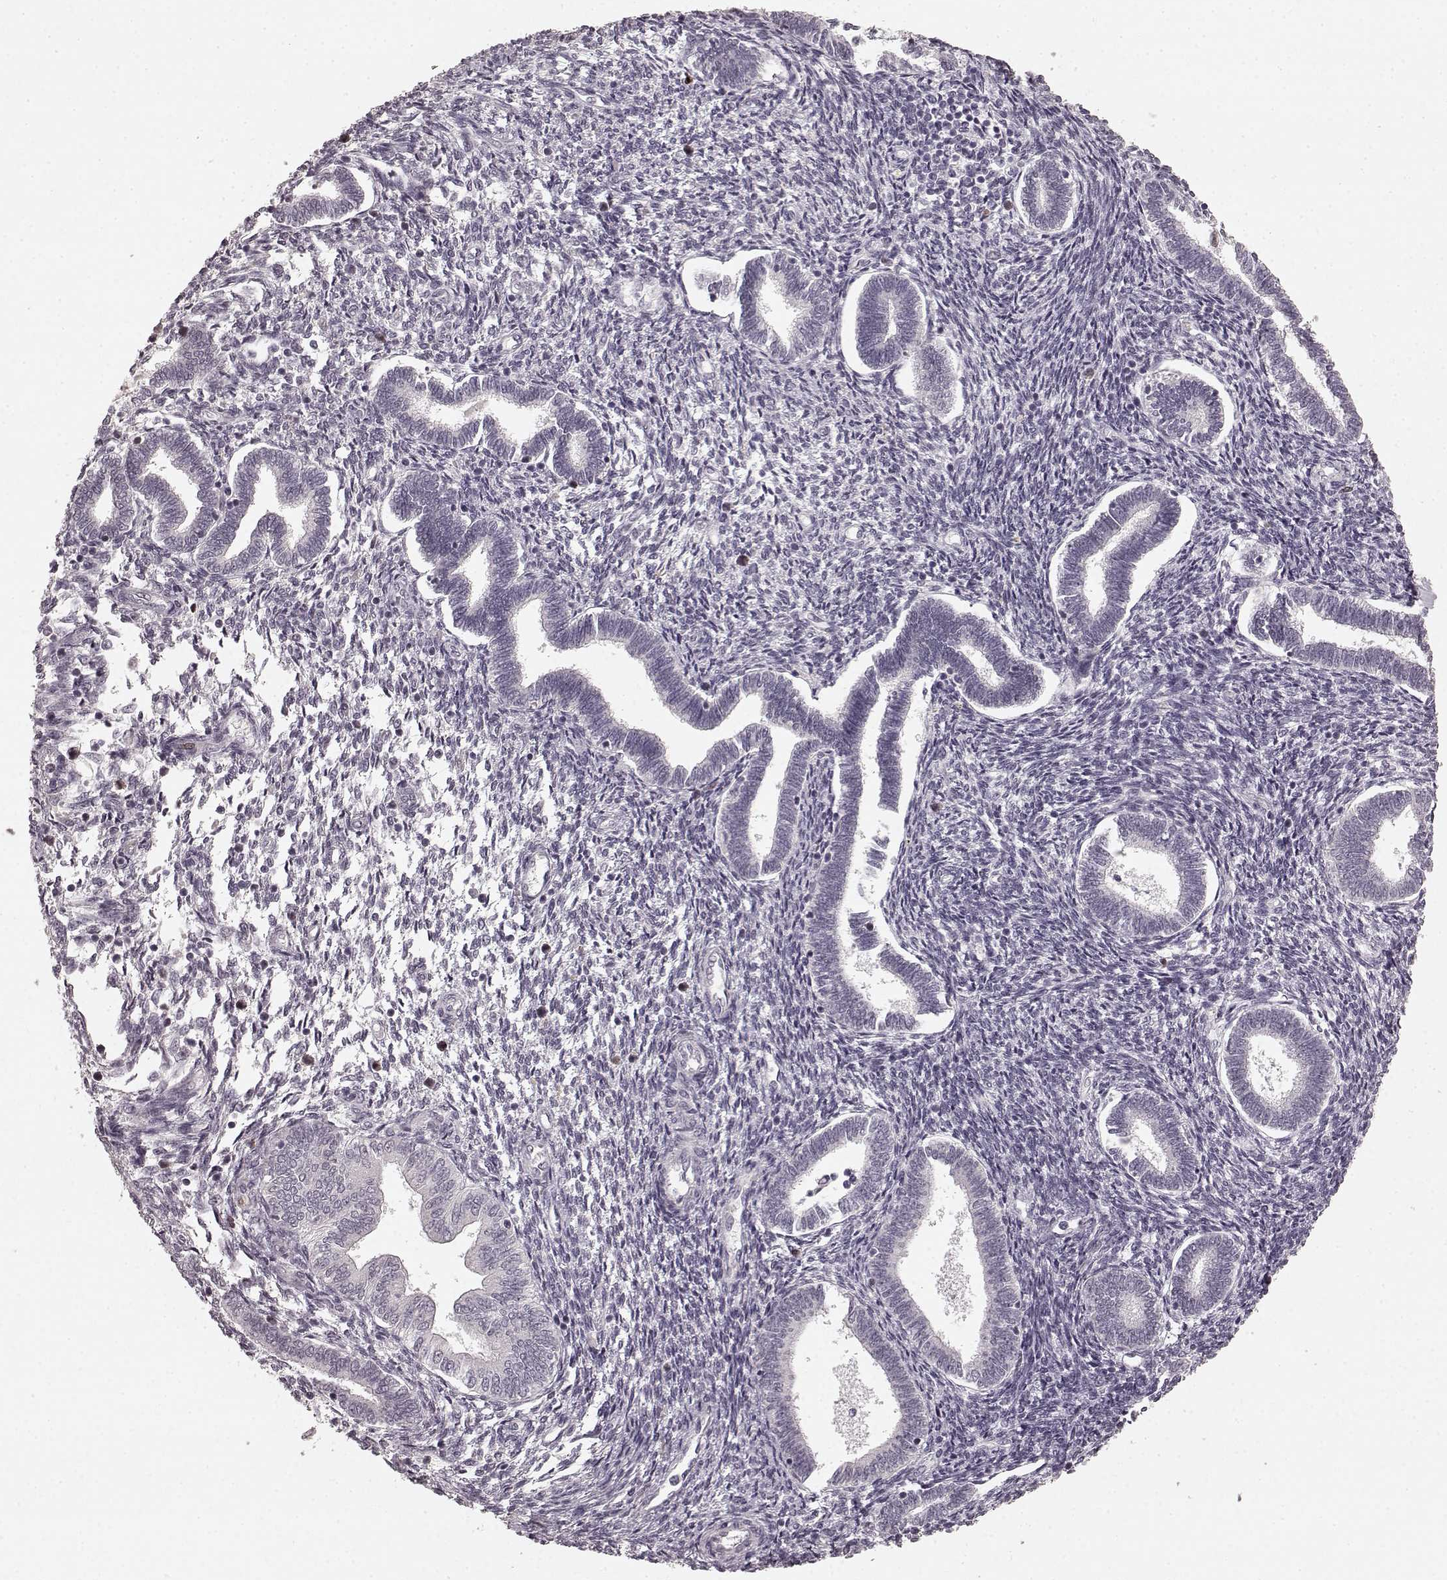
{"staining": {"intensity": "negative", "quantity": "none", "location": "none"}, "tissue": "endometrium", "cell_type": "Cells in endometrial stroma", "image_type": "normal", "snomed": [{"axis": "morphology", "description": "Normal tissue, NOS"}, {"axis": "topography", "description": "Endometrium"}], "caption": "Immunohistochemistry (IHC) histopathology image of unremarkable human endometrium stained for a protein (brown), which reveals no expression in cells in endometrial stroma.", "gene": "CCNA2", "patient": {"sex": "female", "age": 42}}